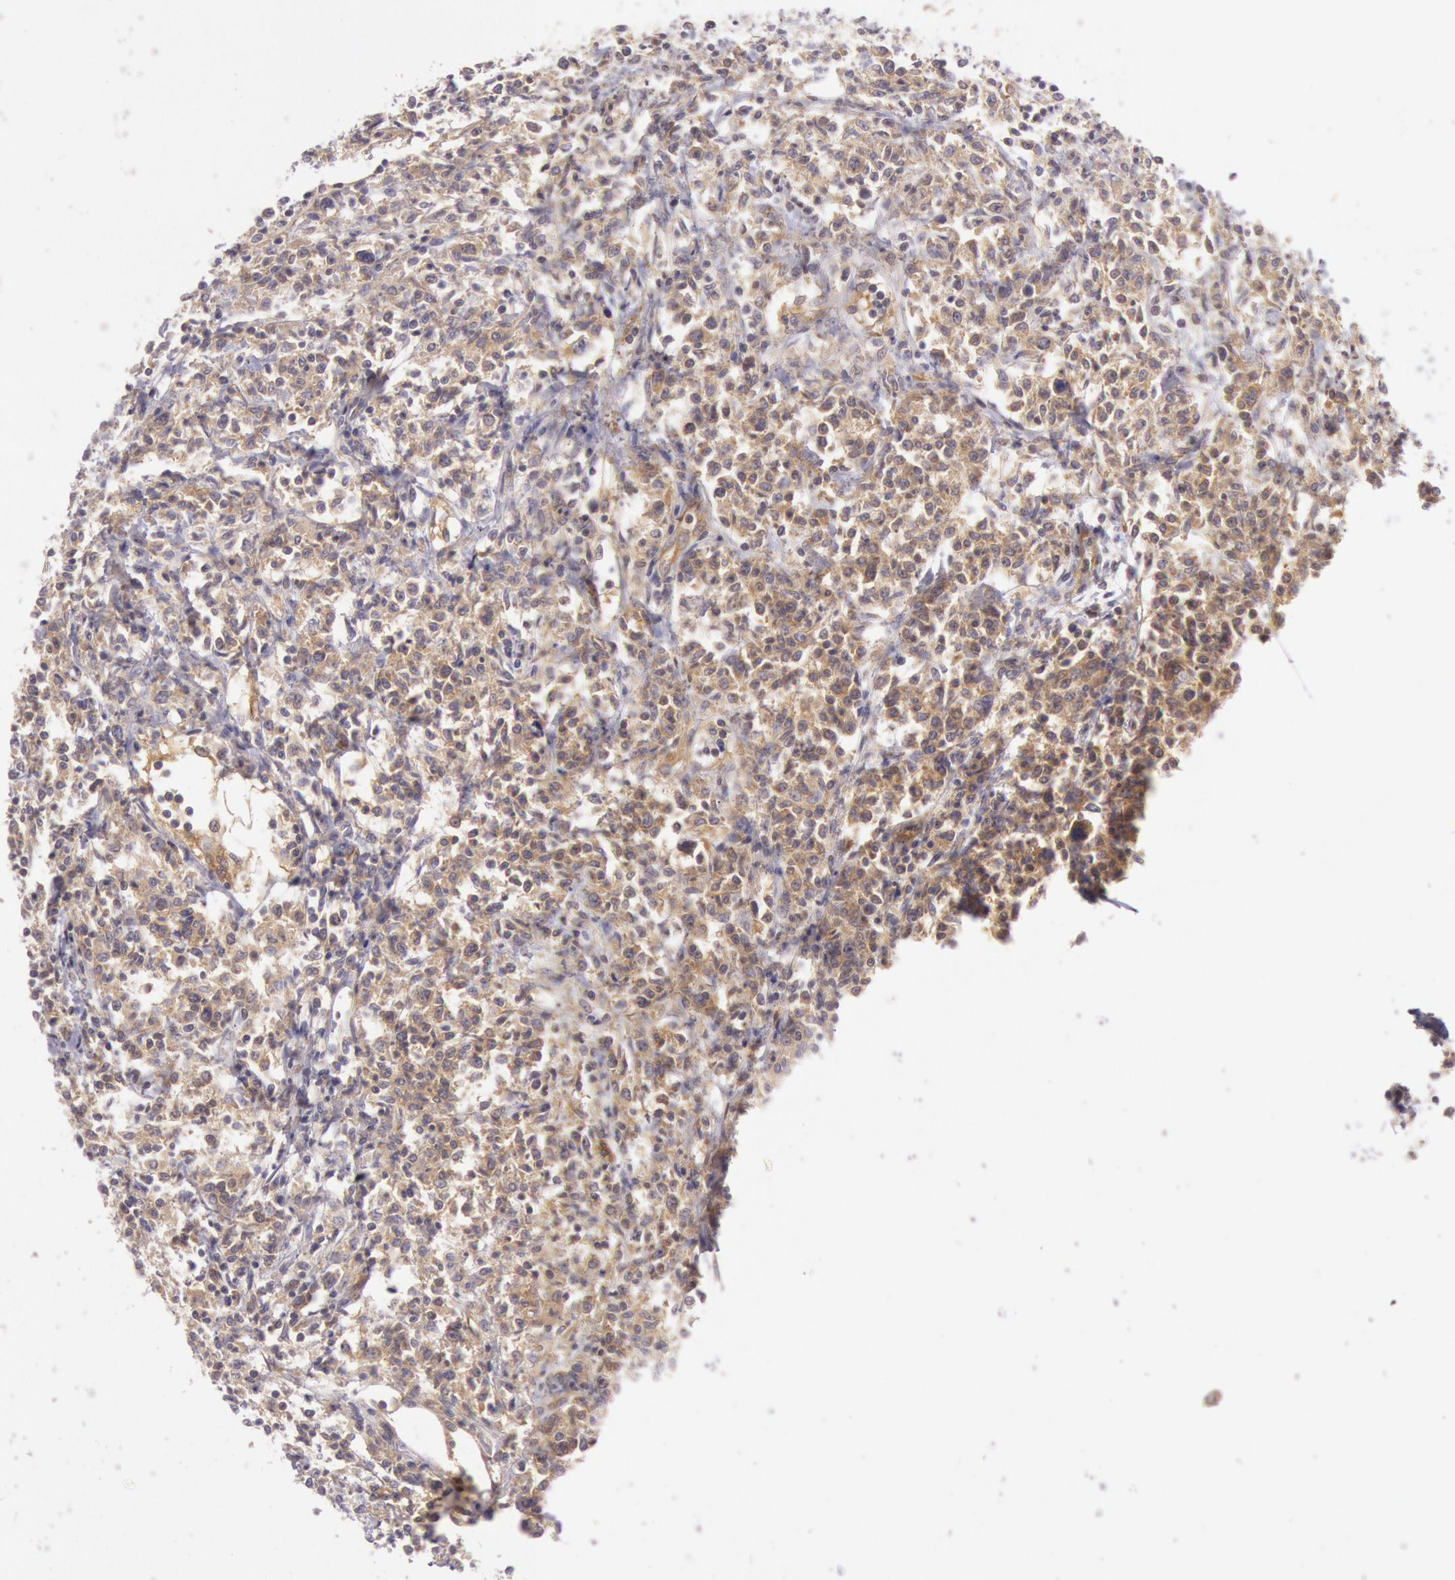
{"staining": {"intensity": "weak", "quantity": ">75%", "location": "cytoplasmic/membranous"}, "tissue": "lymphoma", "cell_type": "Tumor cells", "image_type": "cancer", "snomed": [{"axis": "morphology", "description": "Malignant lymphoma, non-Hodgkin's type, Low grade"}, {"axis": "topography", "description": "Small intestine"}], "caption": "Malignant lymphoma, non-Hodgkin's type (low-grade) stained for a protein reveals weak cytoplasmic/membranous positivity in tumor cells. The staining is performed using DAB (3,3'-diaminobenzidine) brown chromogen to label protein expression. The nuclei are counter-stained blue using hematoxylin.", "gene": "CHUK", "patient": {"sex": "female", "age": 59}}